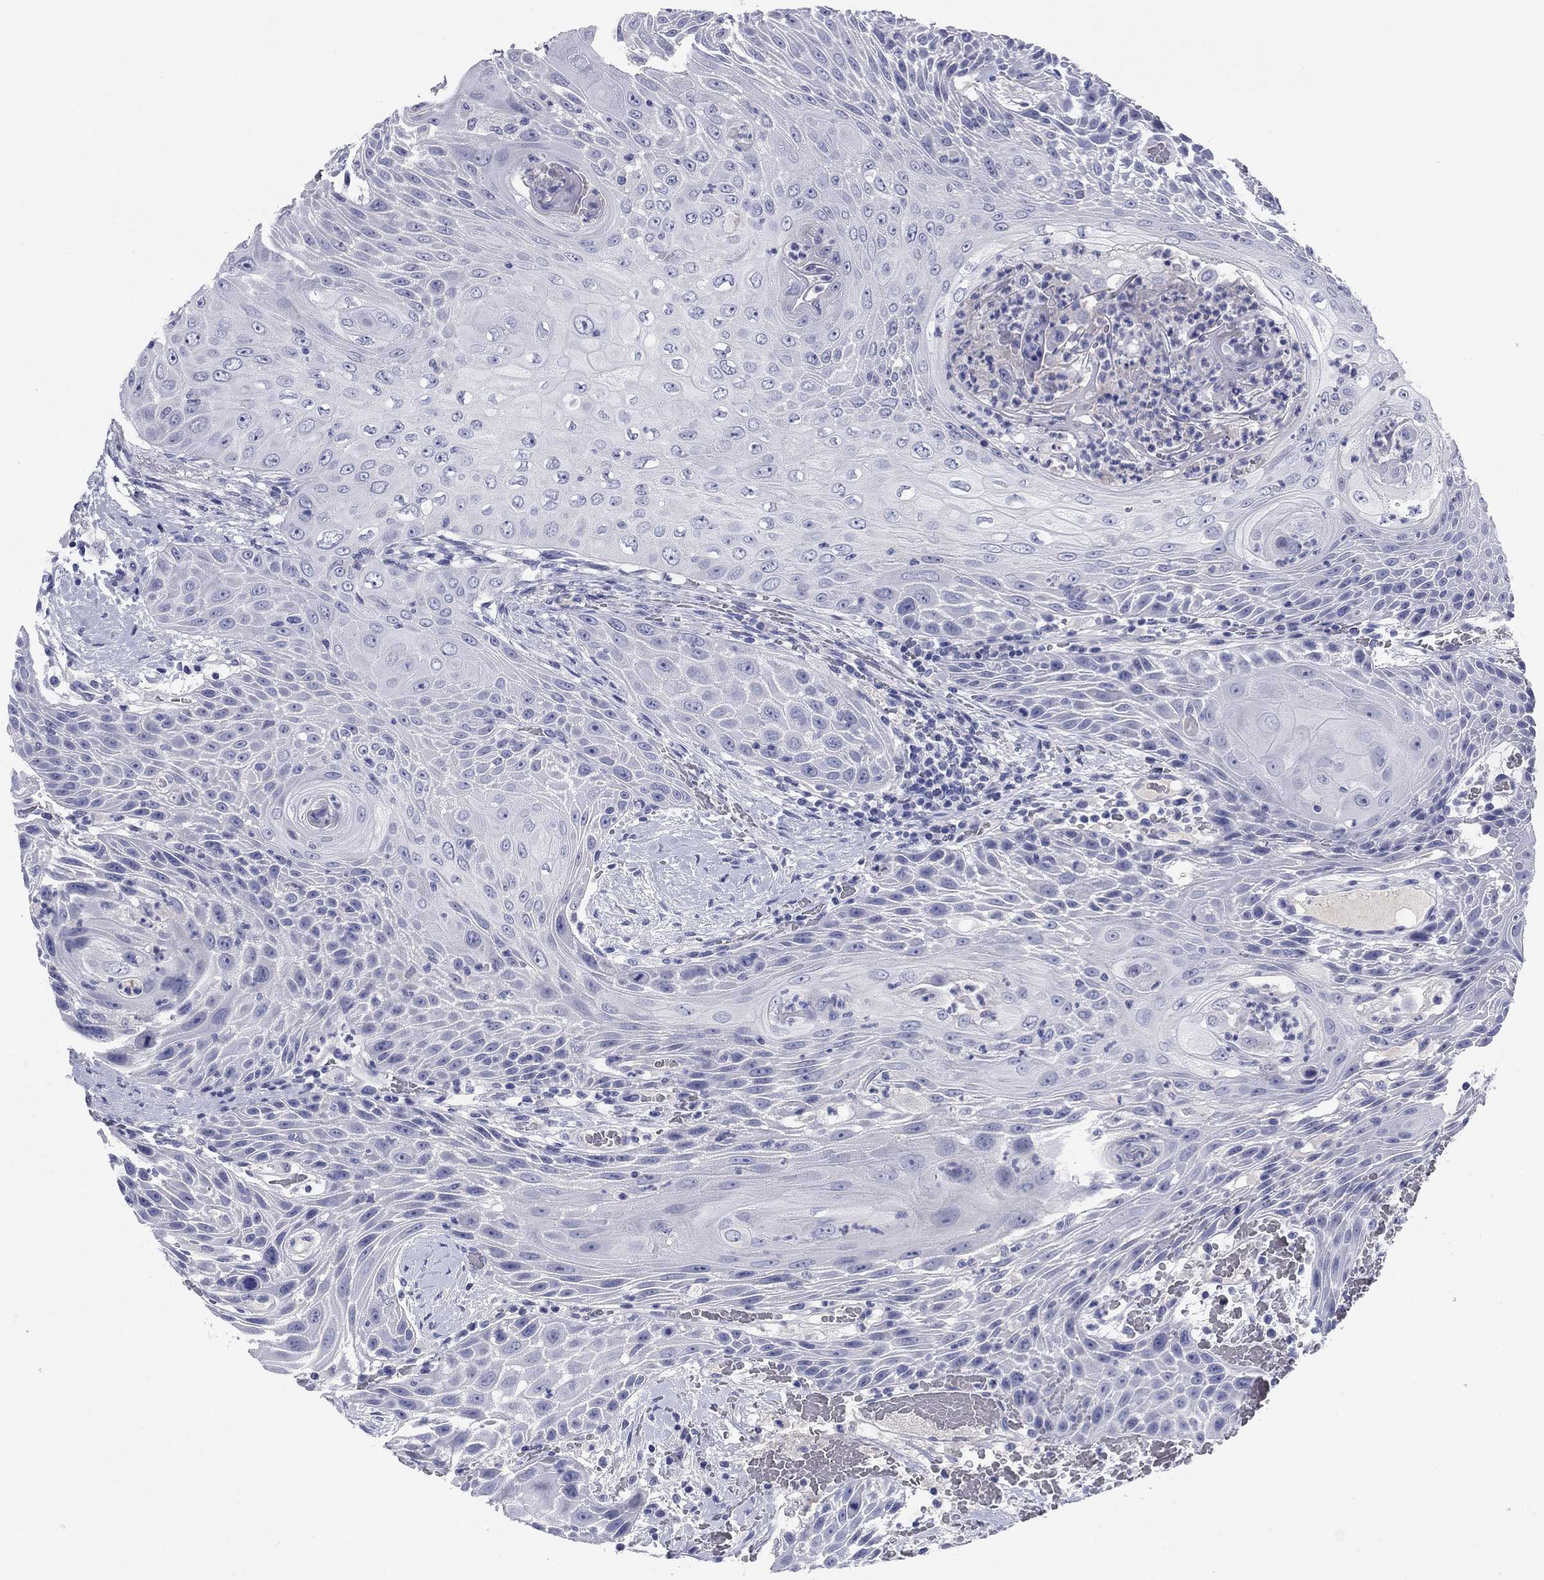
{"staining": {"intensity": "negative", "quantity": "none", "location": "none"}, "tissue": "head and neck cancer", "cell_type": "Tumor cells", "image_type": "cancer", "snomed": [{"axis": "morphology", "description": "Squamous cell carcinoma, NOS"}, {"axis": "topography", "description": "Head-Neck"}], "caption": "DAB immunohistochemical staining of head and neck cancer (squamous cell carcinoma) exhibits no significant staining in tumor cells. (Brightfield microscopy of DAB (3,3'-diaminobenzidine) IHC at high magnification).", "gene": "KCNH1", "patient": {"sex": "male", "age": 69}}